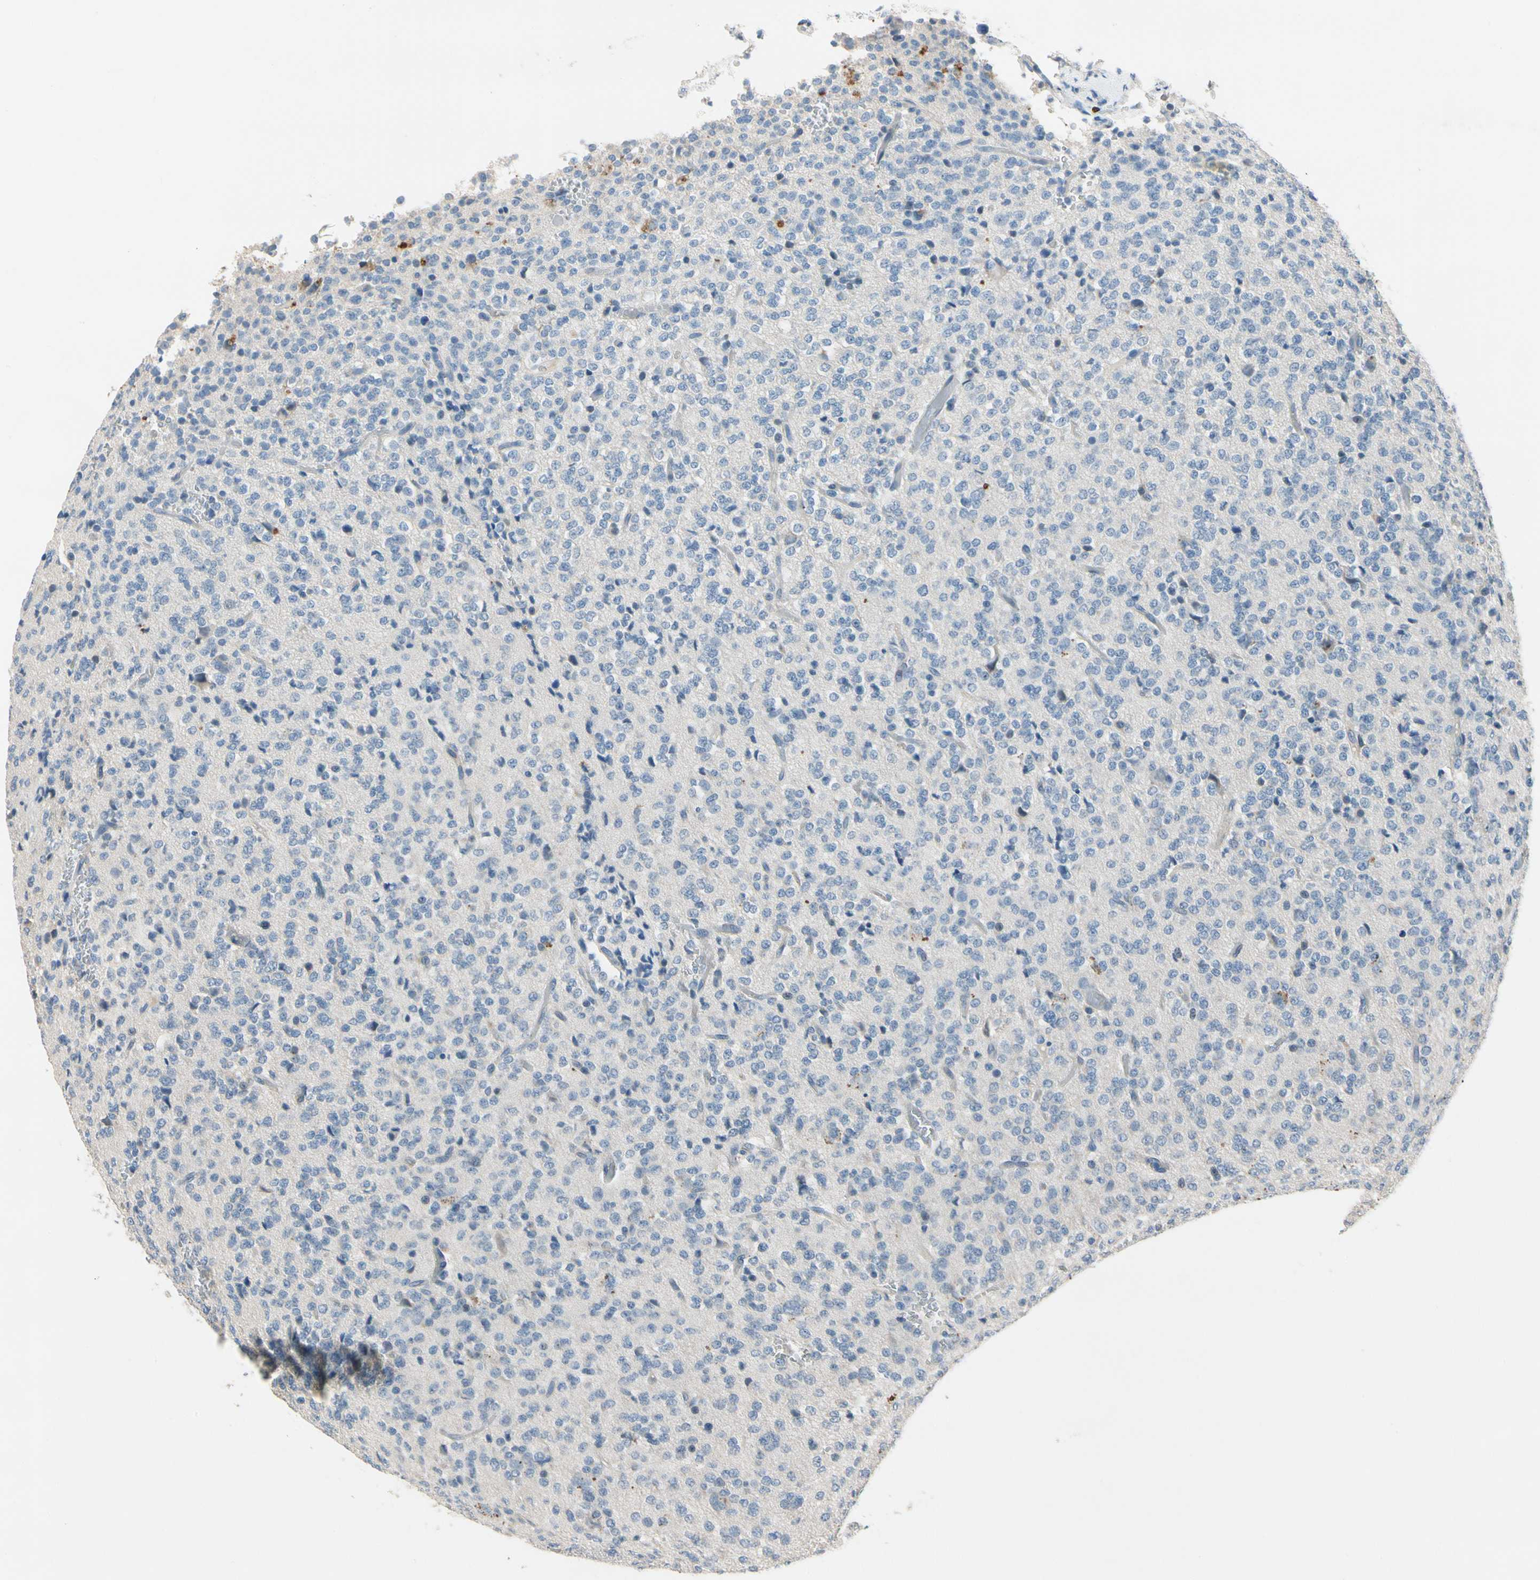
{"staining": {"intensity": "negative", "quantity": "none", "location": "none"}, "tissue": "glioma", "cell_type": "Tumor cells", "image_type": "cancer", "snomed": [{"axis": "morphology", "description": "Glioma, malignant, Low grade"}, {"axis": "topography", "description": "Brain"}], "caption": "Tumor cells show no significant staining in glioma.", "gene": "CPA3", "patient": {"sex": "male", "age": 38}}